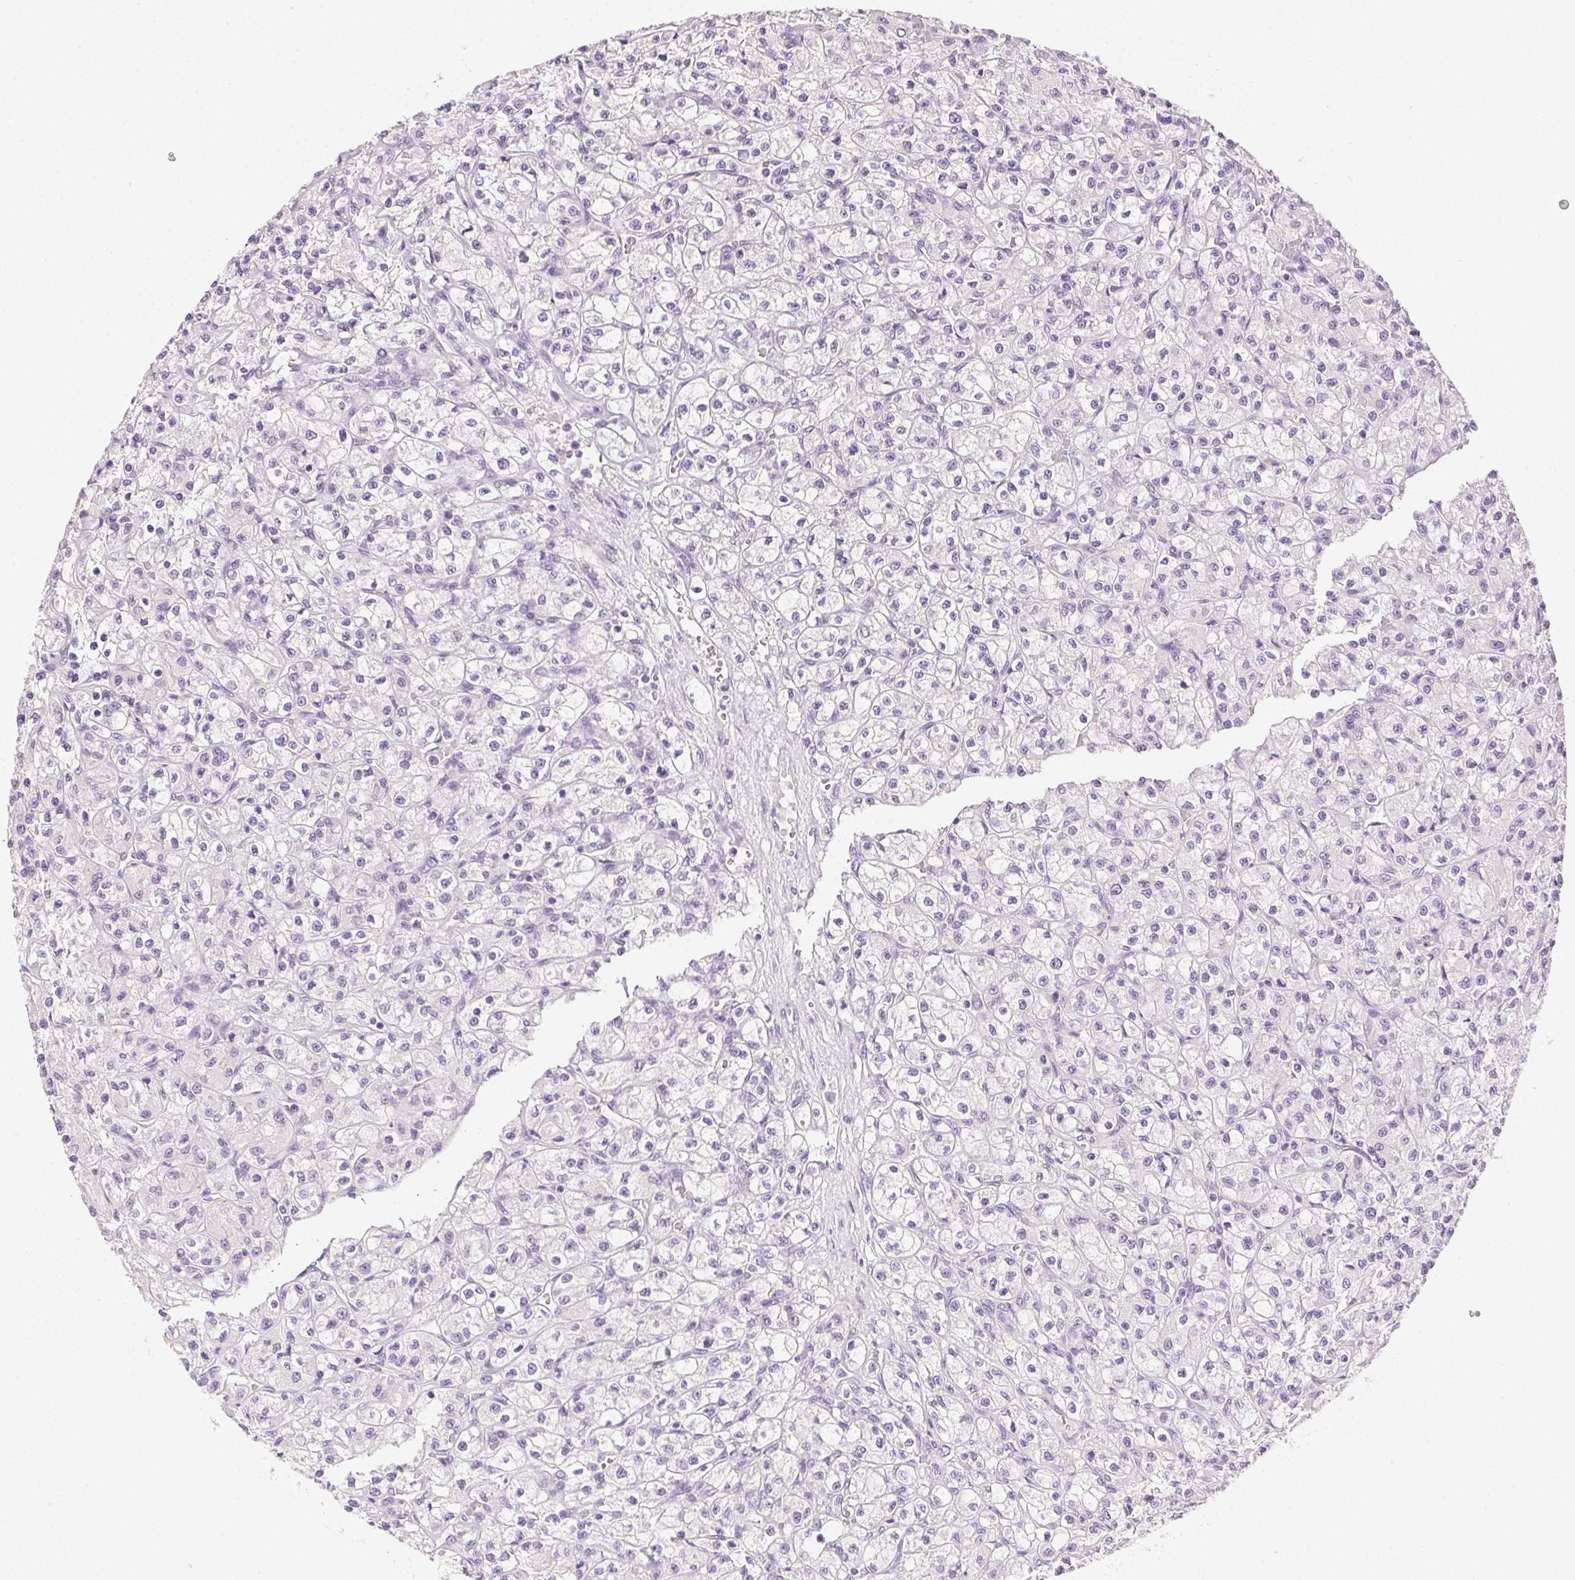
{"staining": {"intensity": "negative", "quantity": "none", "location": "none"}, "tissue": "renal cancer", "cell_type": "Tumor cells", "image_type": "cancer", "snomed": [{"axis": "morphology", "description": "Adenocarcinoma, NOS"}, {"axis": "topography", "description": "Kidney"}], "caption": "A high-resolution histopathology image shows IHC staining of renal adenocarcinoma, which shows no significant expression in tumor cells.", "gene": "CLDN10", "patient": {"sex": "female", "age": 70}}